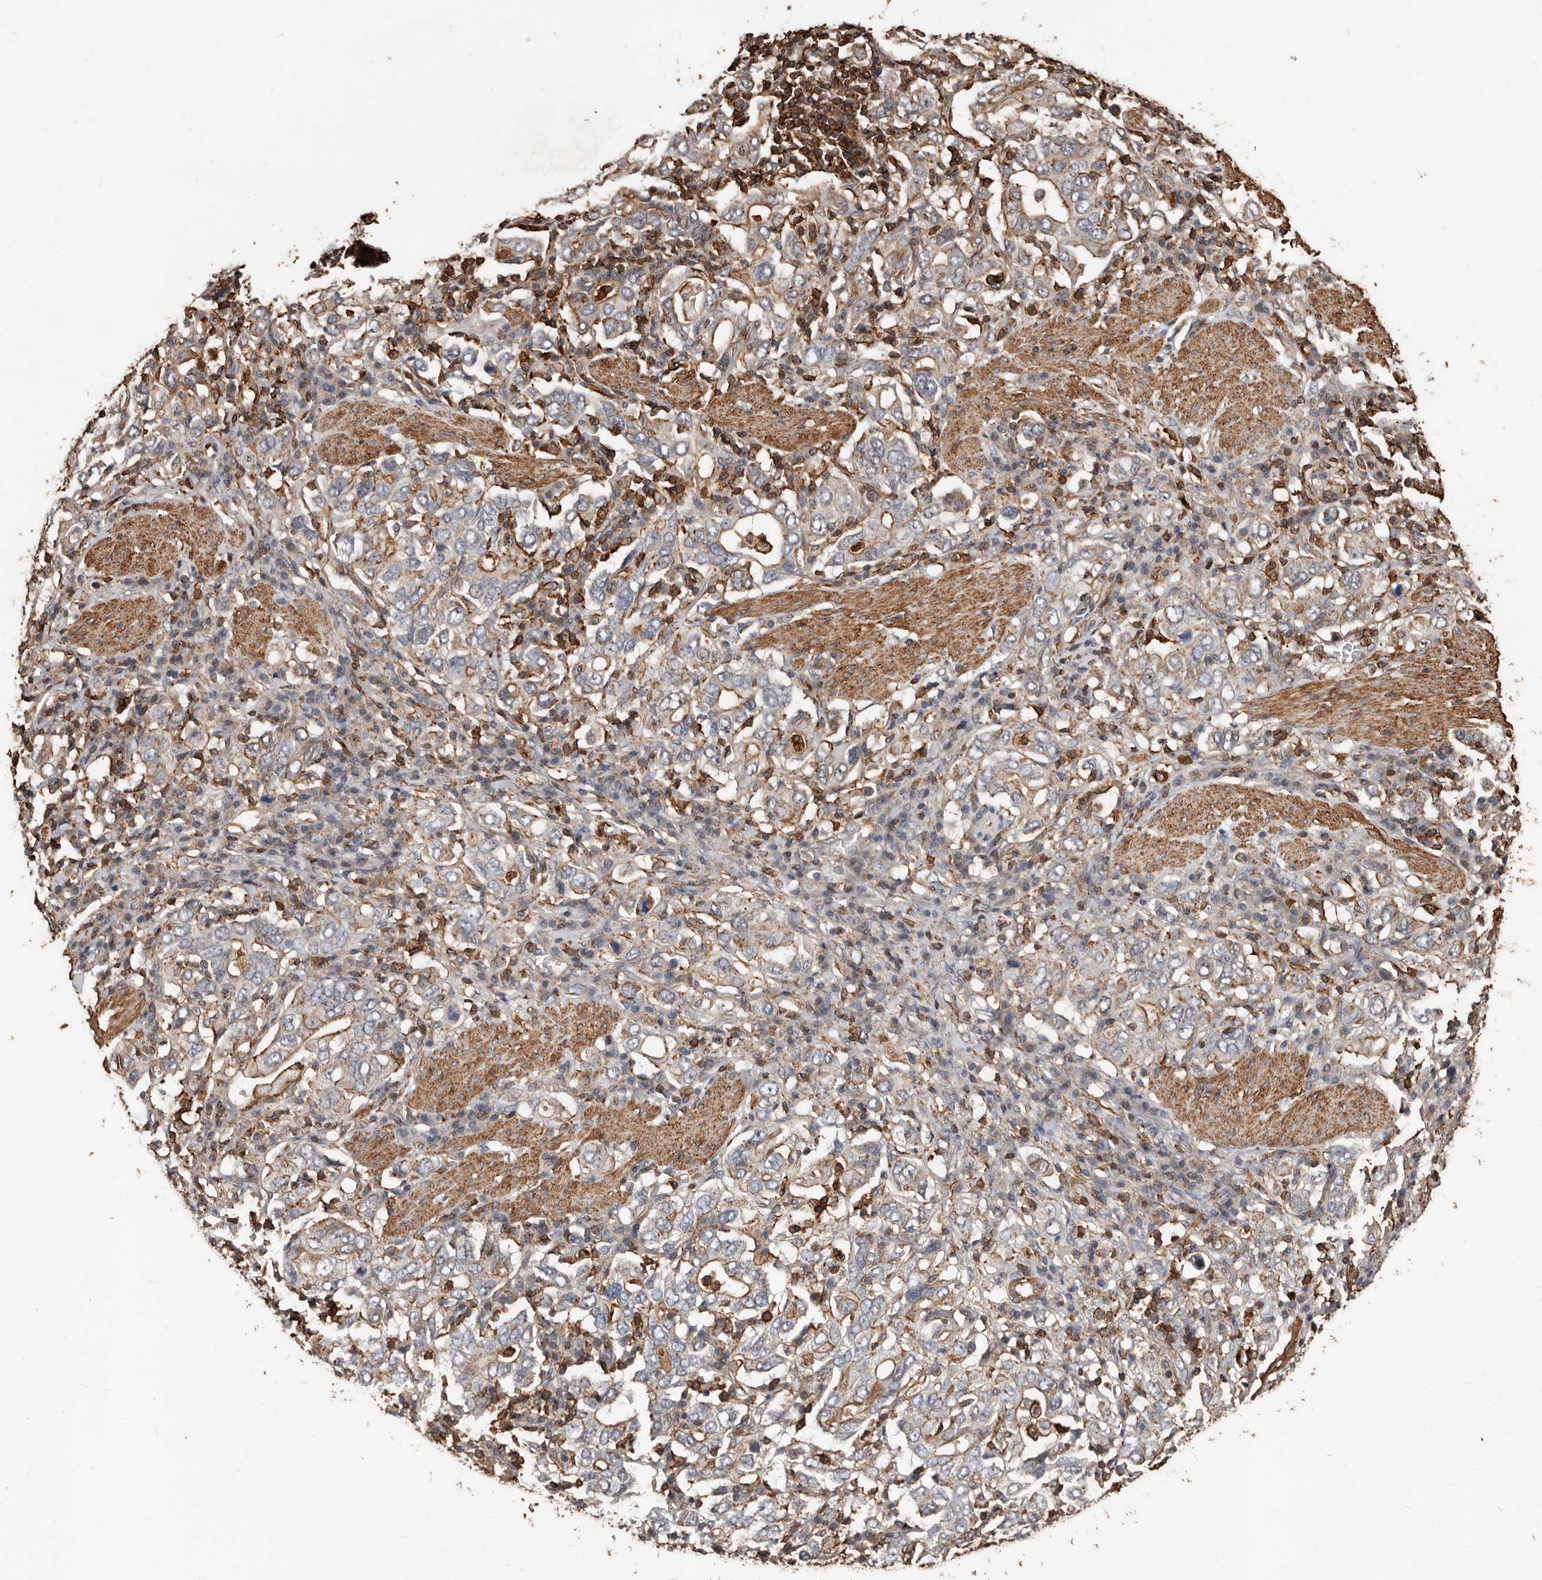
{"staining": {"intensity": "weak", "quantity": ">75%", "location": "cytoplasmic/membranous"}, "tissue": "stomach cancer", "cell_type": "Tumor cells", "image_type": "cancer", "snomed": [{"axis": "morphology", "description": "Adenocarcinoma, NOS"}, {"axis": "topography", "description": "Stomach, upper"}], "caption": "The histopathology image exhibits immunohistochemical staining of stomach cancer. There is weak cytoplasmic/membranous staining is appreciated in about >75% of tumor cells.", "gene": "GSK3A", "patient": {"sex": "male", "age": 62}}